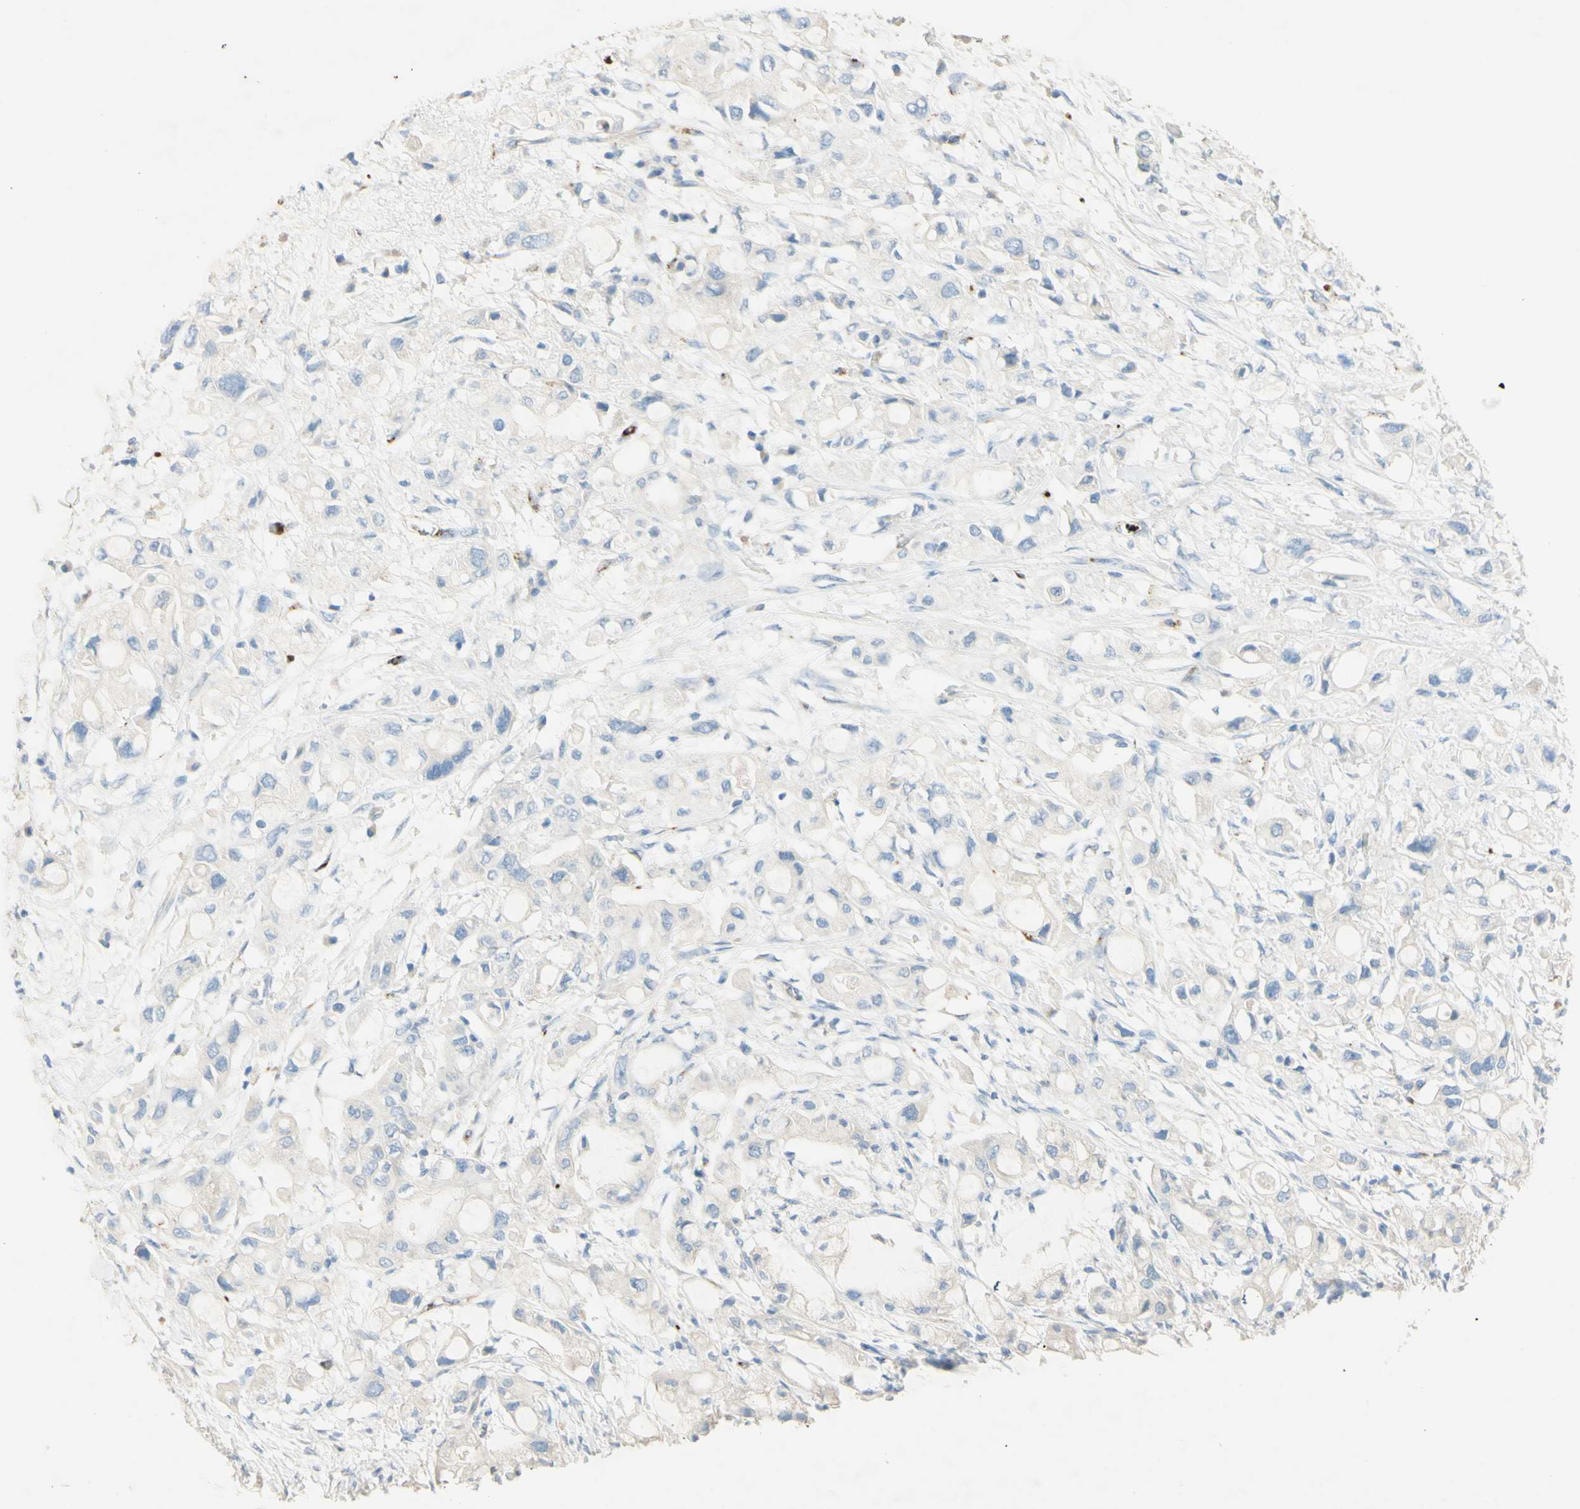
{"staining": {"intensity": "negative", "quantity": "none", "location": "none"}, "tissue": "pancreatic cancer", "cell_type": "Tumor cells", "image_type": "cancer", "snomed": [{"axis": "morphology", "description": "Adenocarcinoma, NOS"}, {"axis": "topography", "description": "Pancreas"}], "caption": "High magnification brightfield microscopy of adenocarcinoma (pancreatic) stained with DAB (3,3'-diaminobenzidine) (brown) and counterstained with hematoxylin (blue): tumor cells show no significant positivity.", "gene": "GAN", "patient": {"sex": "female", "age": 56}}